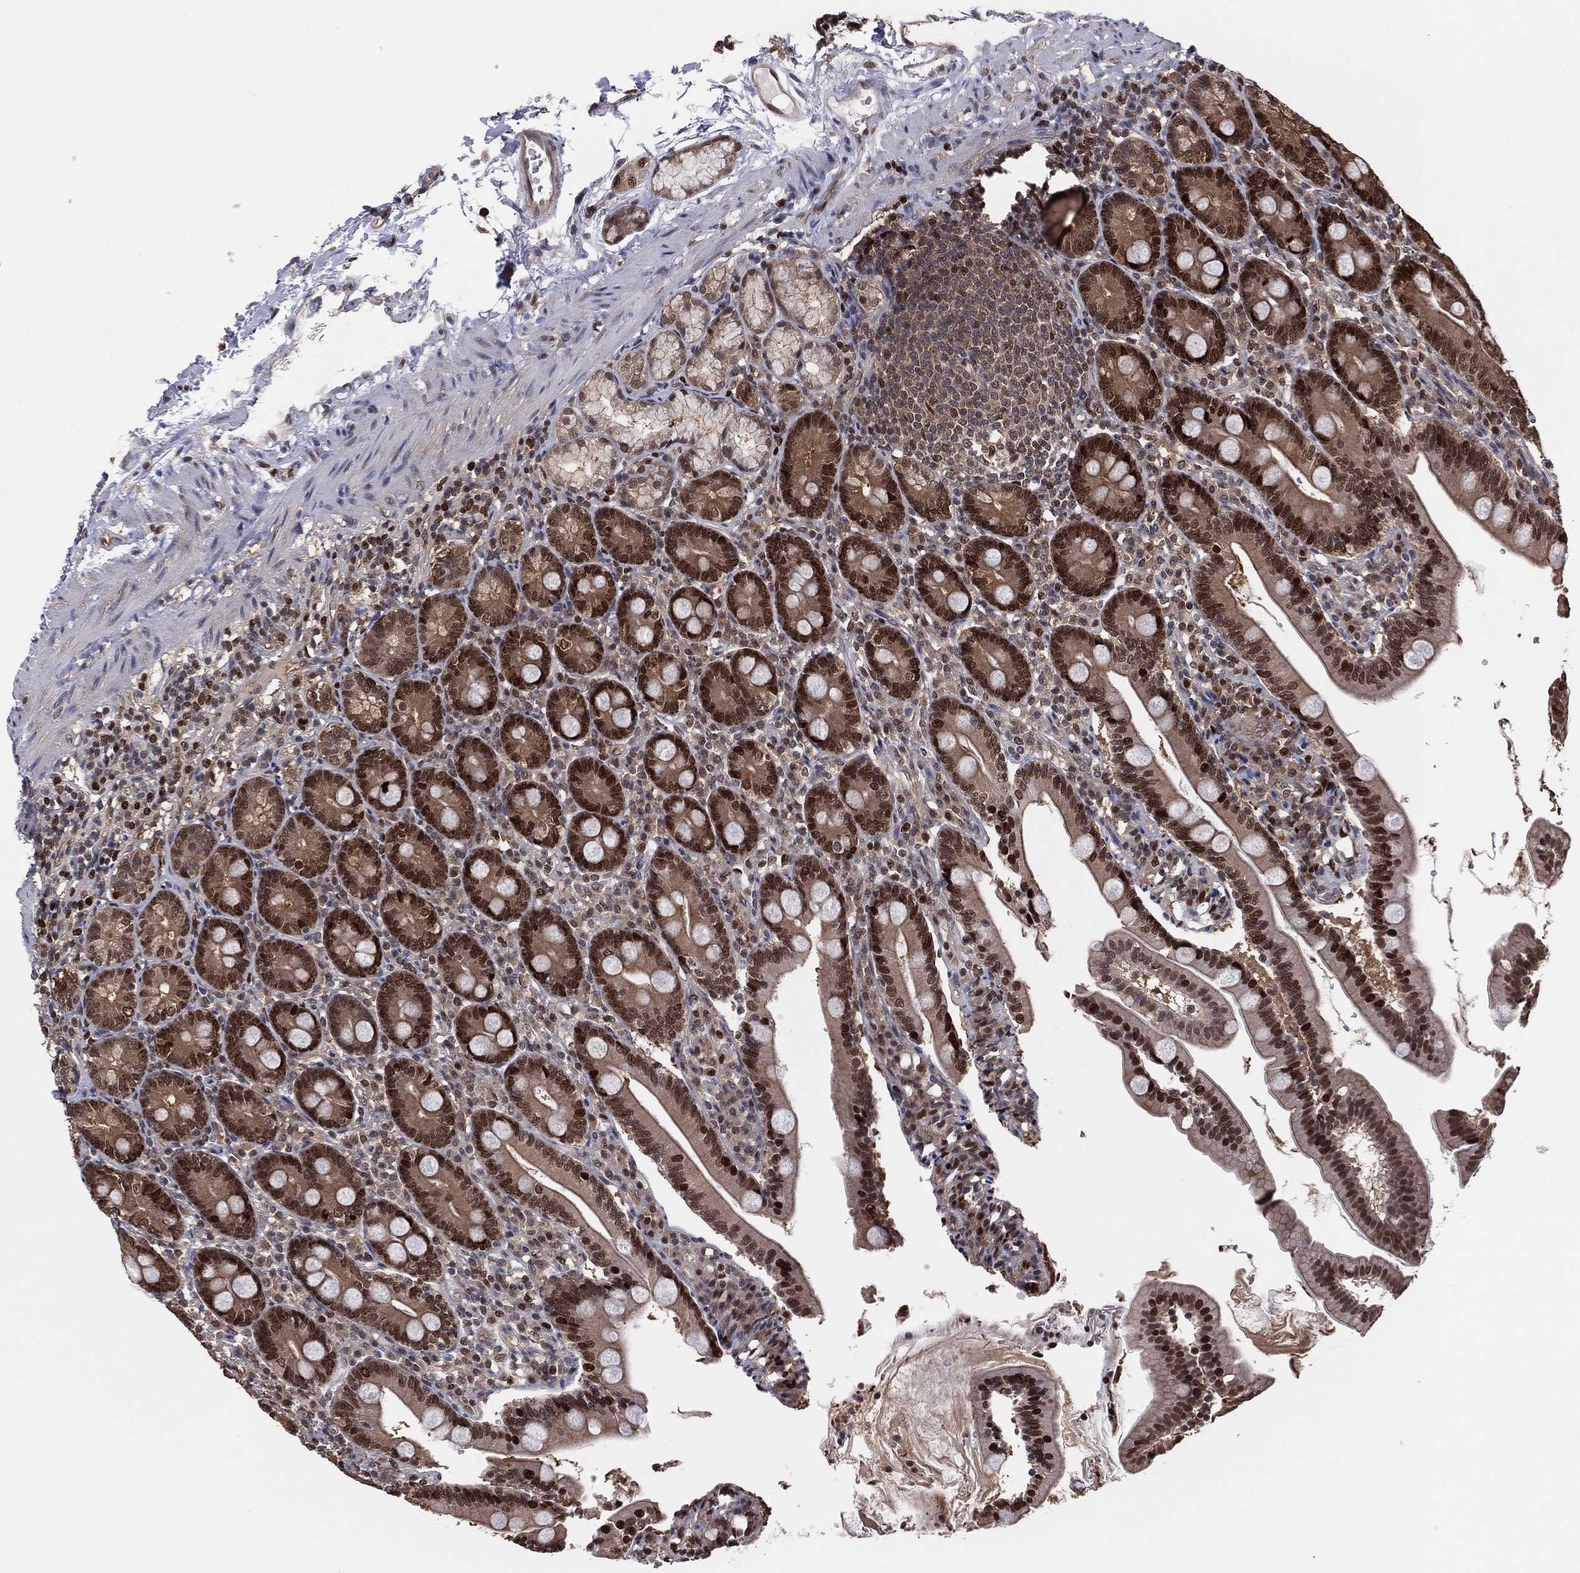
{"staining": {"intensity": "strong", "quantity": ">75%", "location": "nuclear"}, "tissue": "duodenum", "cell_type": "Glandular cells", "image_type": "normal", "snomed": [{"axis": "morphology", "description": "Normal tissue, NOS"}, {"axis": "topography", "description": "Duodenum"}], "caption": "A micrograph showing strong nuclear staining in about >75% of glandular cells in normal duodenum, as visualized by brown immunohistochemical staining.", "gene": "PSMA1", "patient": {"sex": "female", "age": 67}}